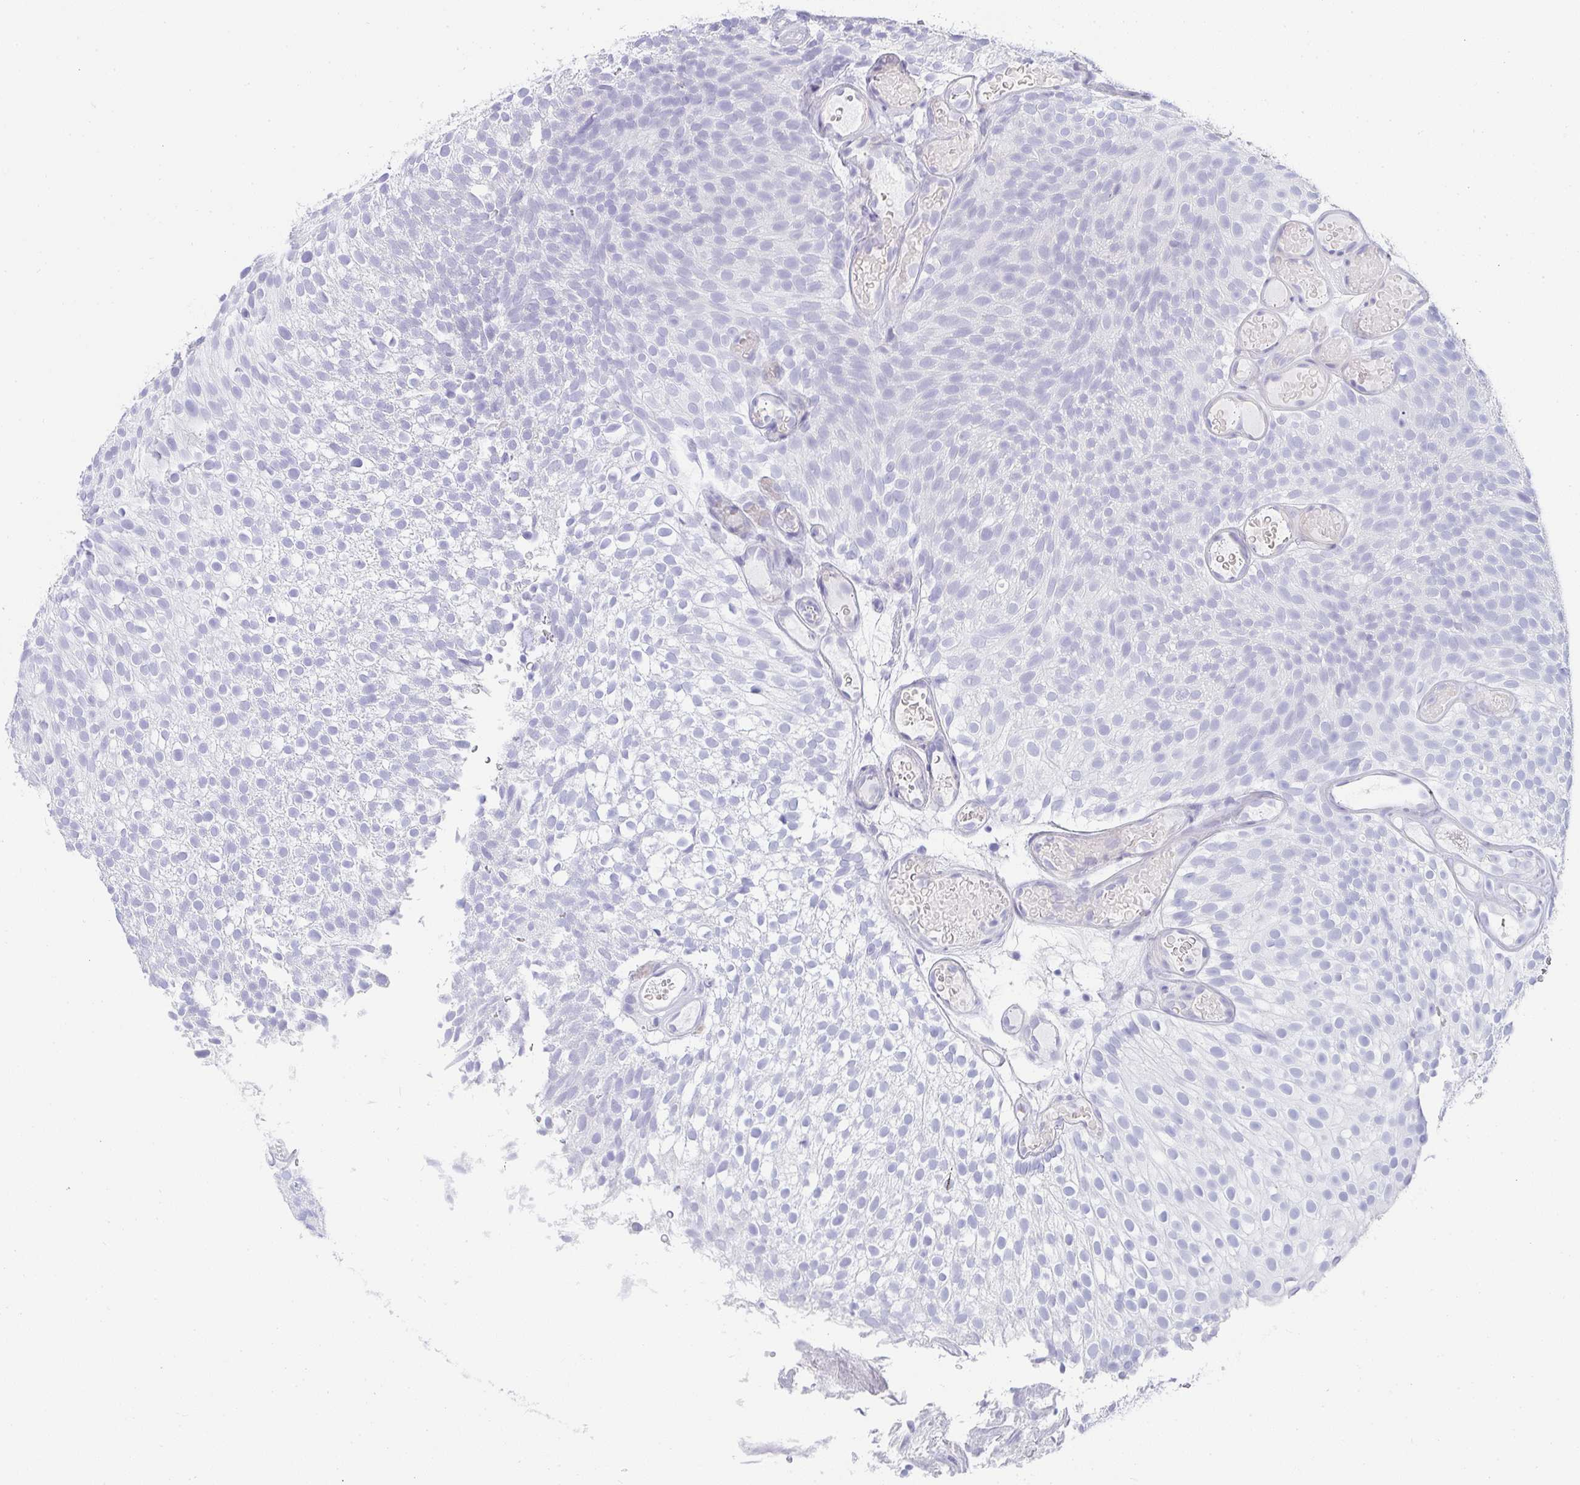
{"staining": {"intensity": "negative", "quantity": "none", "location": "none"}, "tissue": "urothelial cancer", "cell_type": "Tumor cells", "image_type": "cancer", "snomed": [{"axis": "morphology", "description": "Urothelial carcinoma, Low grade"}, {"axis": "topography", "description": "Urinary bladder"}], "caption": "High power microscopy image of an IHC photomicrograph of low-grade urothelial carcinoma, revealing no significant positivity in tumor cells.", "gene": "PRND", "patient": {"sex": "male", "age": 78}}